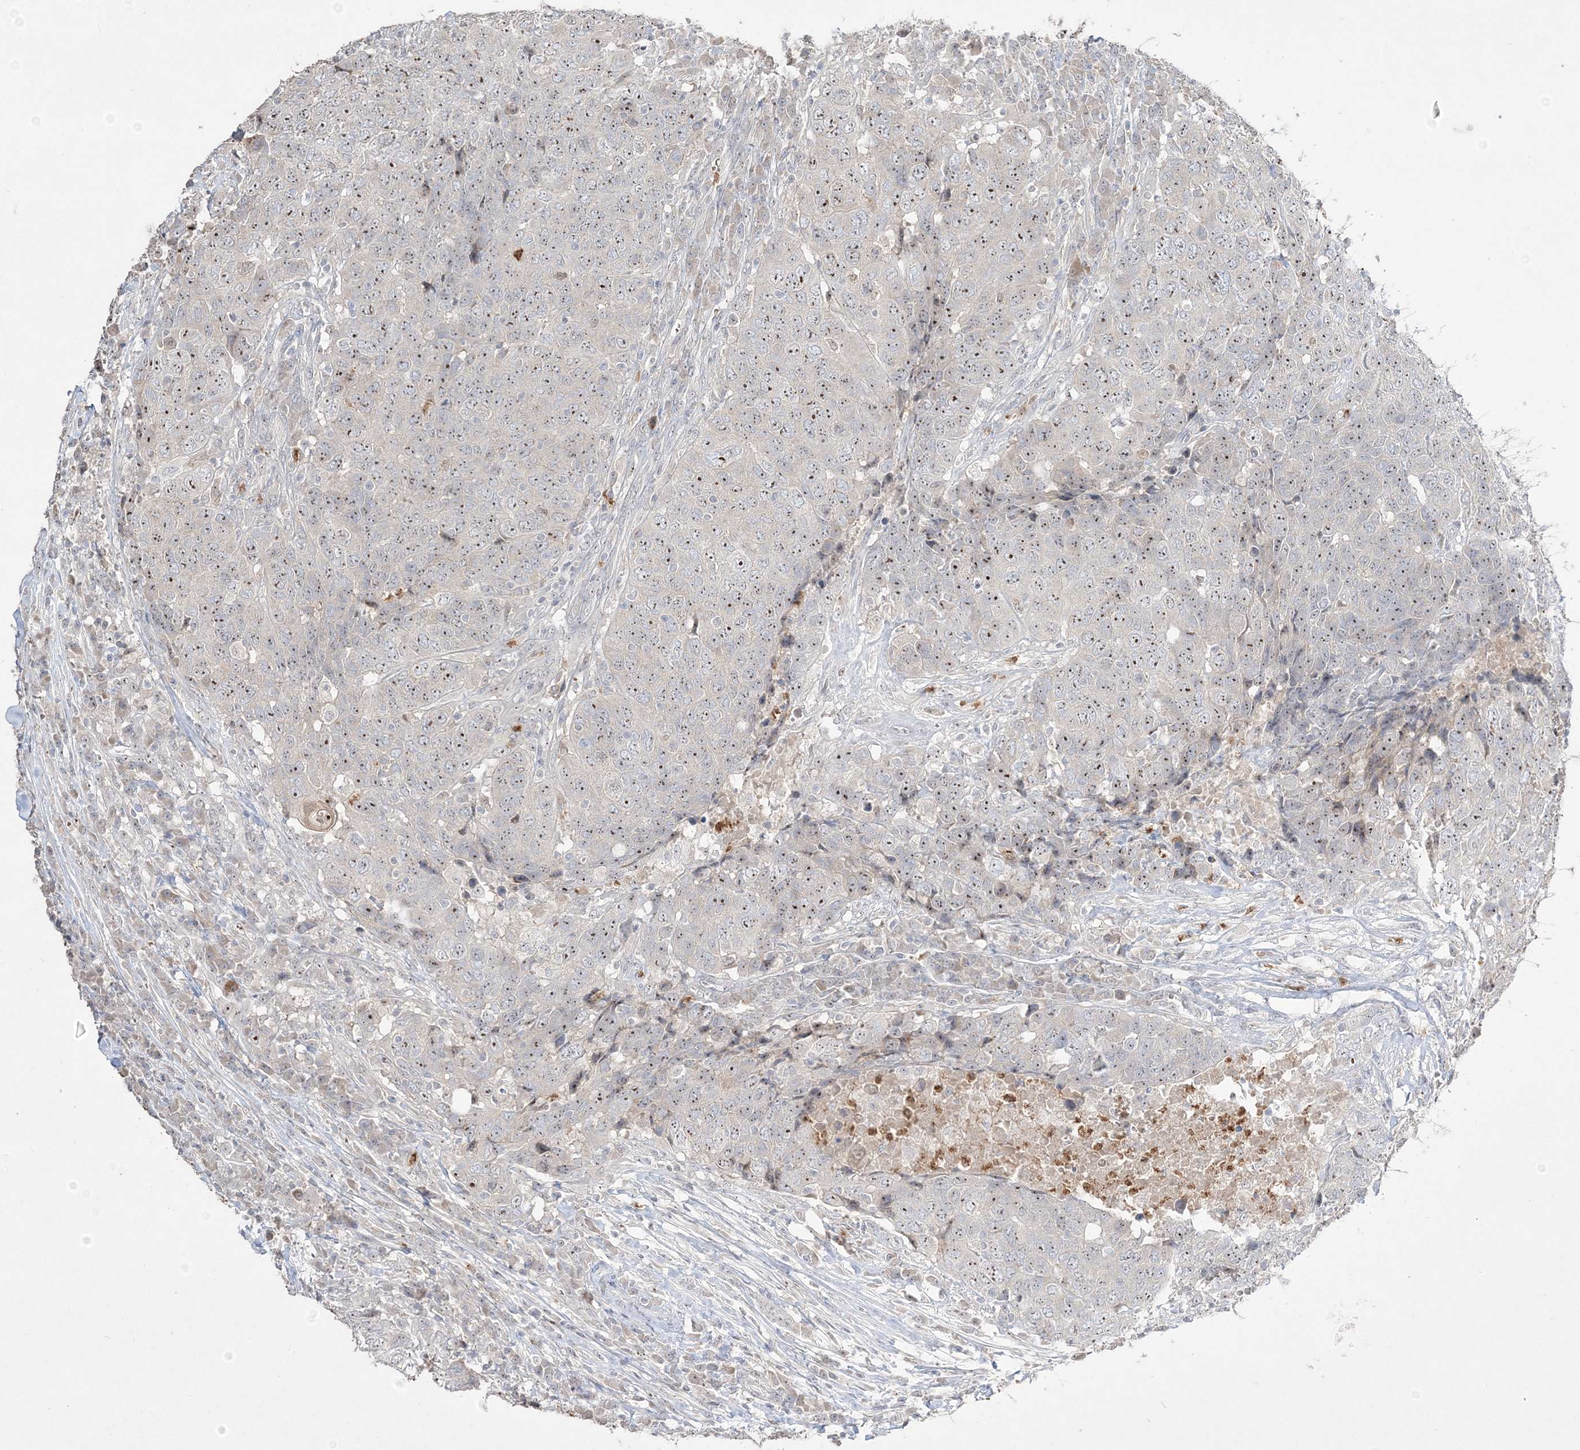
{"staining": {"intensity": "weak", "quantity": "25%-75%", "location": "nuclear"}, "tissue": "head and neck cancer", "cell_type": "Tumor cells", "image_type": "cancer", "snomed": [{"axis": "morphology", "description": "Squamous cell carcinoma, NOS"}, {"axis": "topography", "description": "Head-Neck"}], "caption": "Human head and neck squamous cell carcinoma stained with a protein marker demonstrates weak staining in tumor cells.", "gene": "NOP16", "patient": {"sex": "male", "age": 66}}